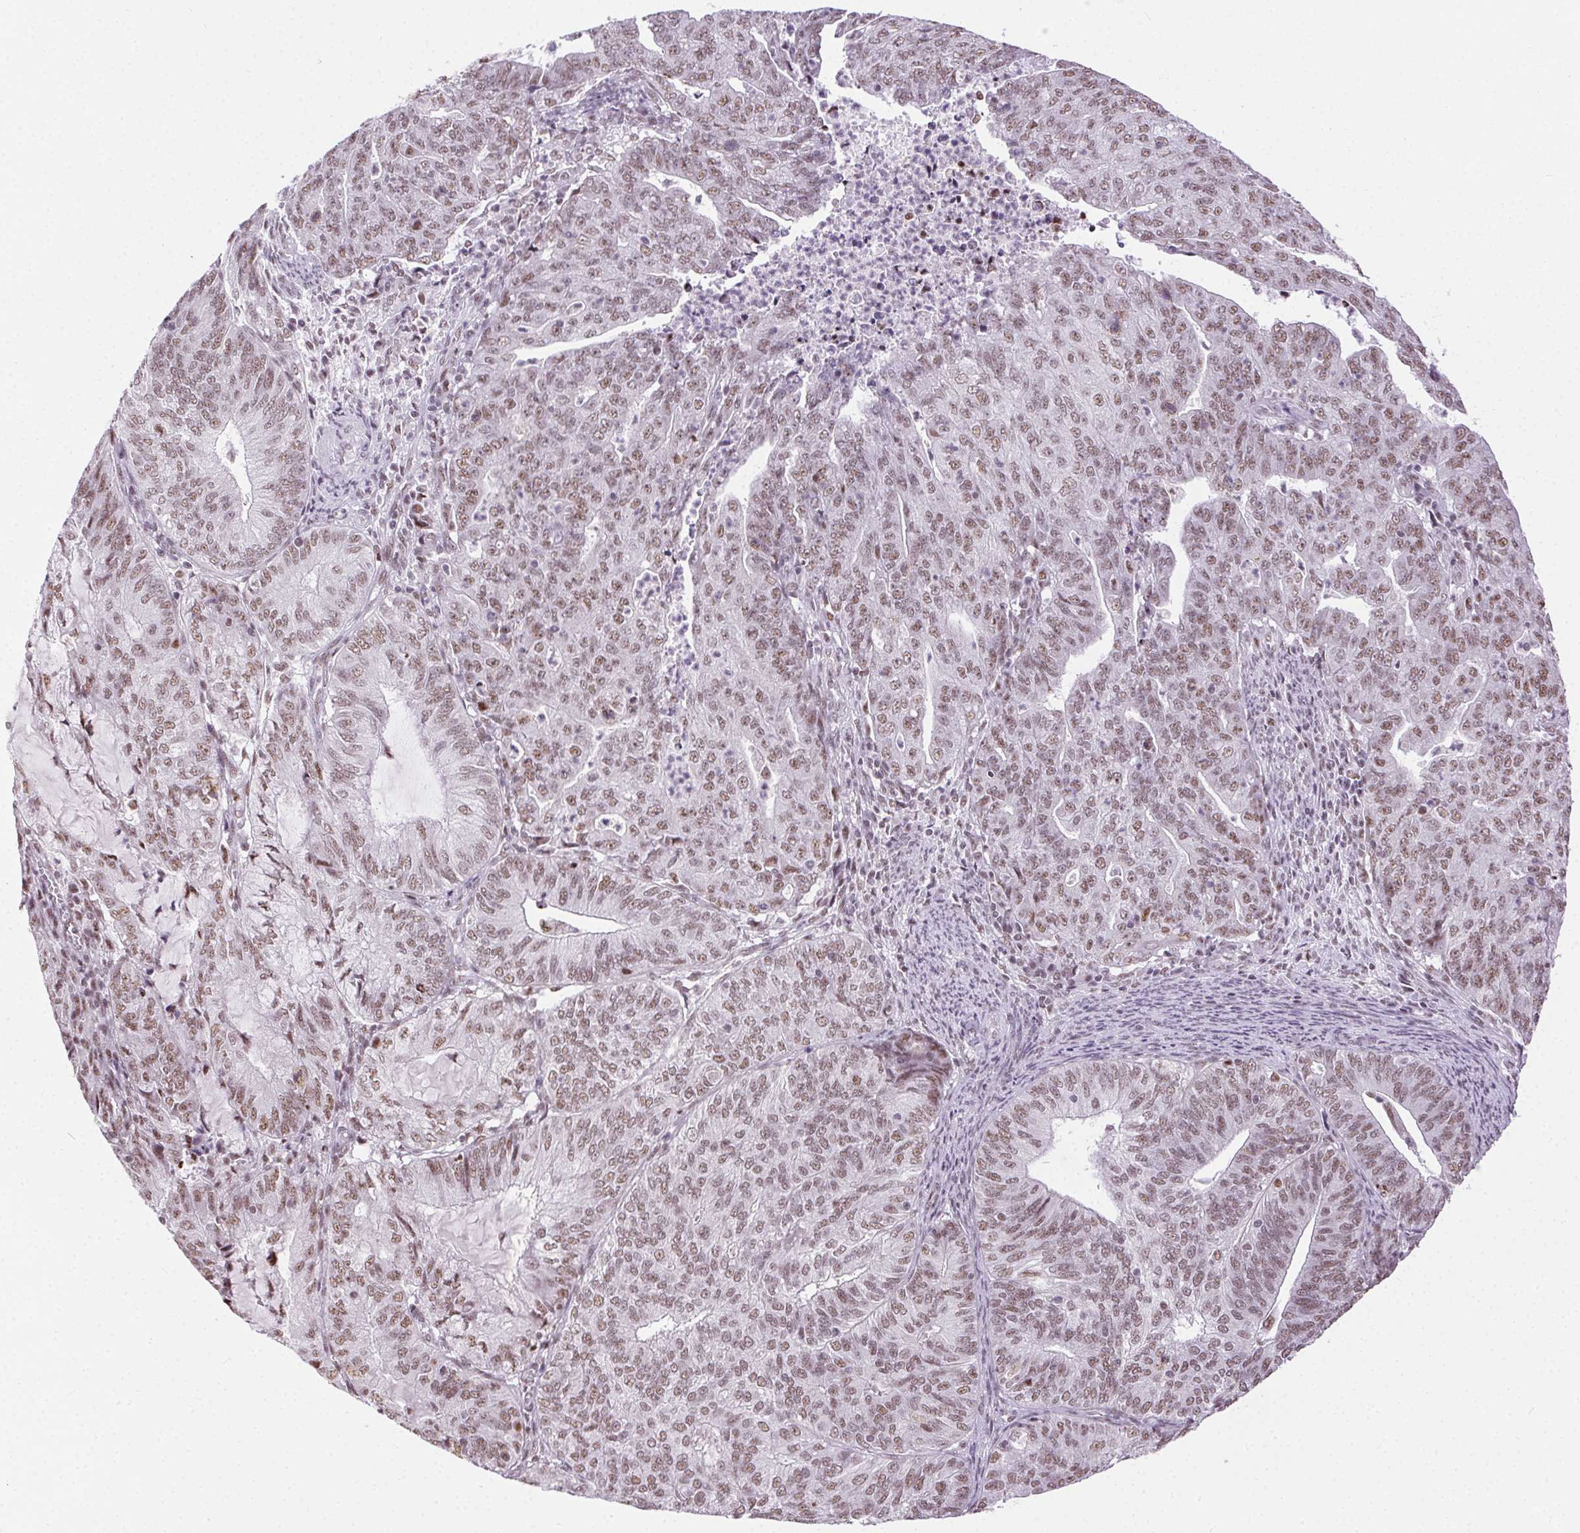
{"staining": {"intensity": "moderate", "quantity": ">75%", "location": "nuclear"}, "tissue": "endometrial cancer", "cell_type": "Tumor cells", "image_type": "cancer", "snomed": [{"axis": "morphology", "description": "Adenocarcinoma, NOS"}, {"axis": "topography", "description": "Endometrium"}], "caption": "Moderate nuclear expression for a protein is present in about >75% of tumor cells of endometrial cancer (adenocarcinoma) using immunohistochemistry (IHC).", "gene": "TRA2B", "patient": {"sex": "female", "age": 82}}